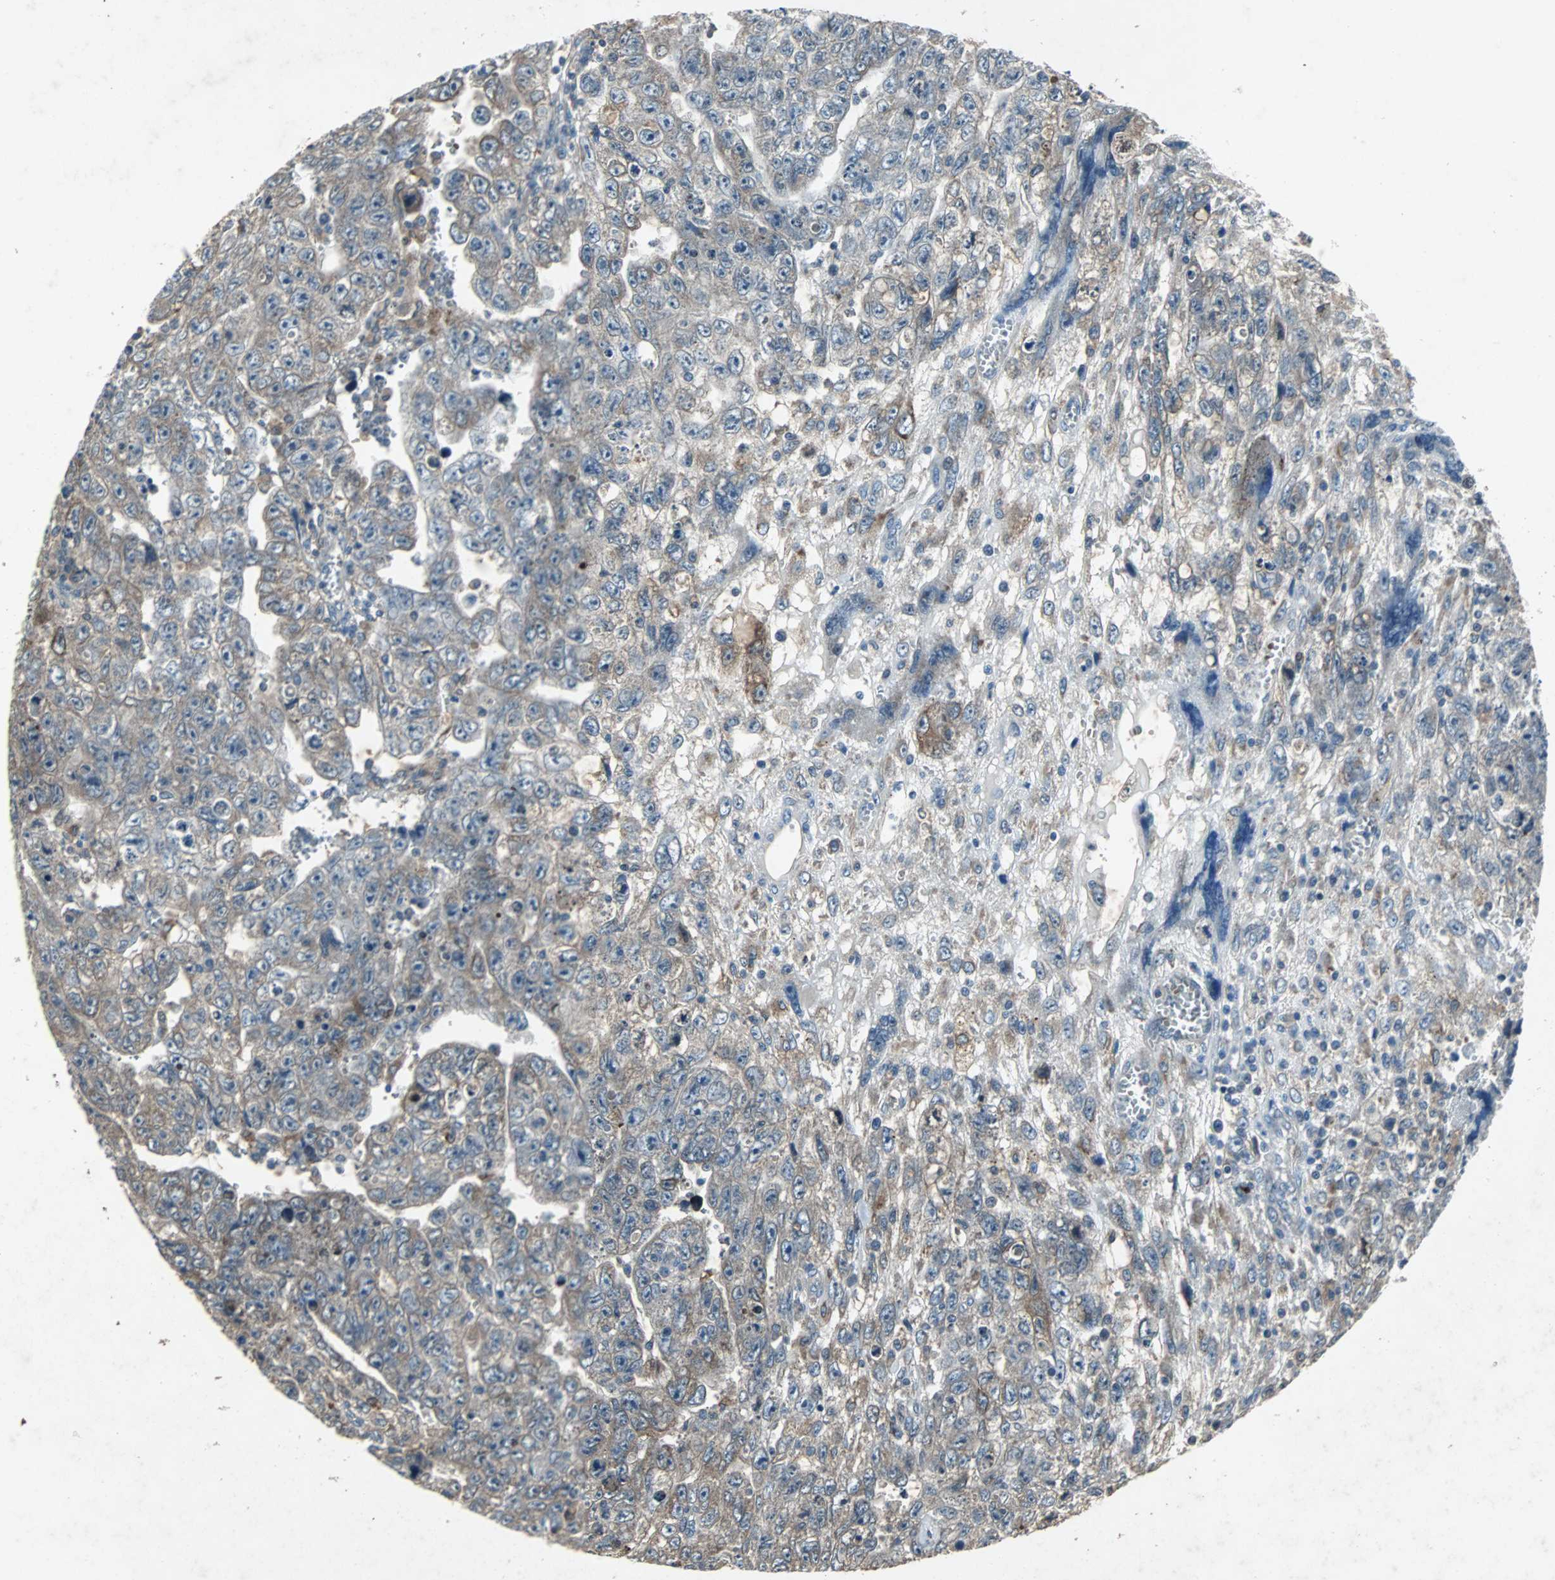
{"staining": {"intensity": "weak", "quantity": ">75%", "location": "cytoplasmic/membranous"}, "tissue": "testis cancer", "cell_type": "Tumor cells", "image_type": "cancer", "snomed": [{"axis": "morphology", "description": "Carcinoma, Embryonal, NOS"}, {"axis": "topography", "description": "Testis"}], "caption": "Testis cancer stained with immunohistochemistry exhibits weak cytoplasmic/membranous expression in about >75% of tumor cells. Using DAB (3,3'-diaminobenzidine) (brown) and hematoxylin (blue) stains, captured at high magnification using brightfield microscopy.", "gene": "SOS1", "patient": {"sex": "male", "age": 28}}